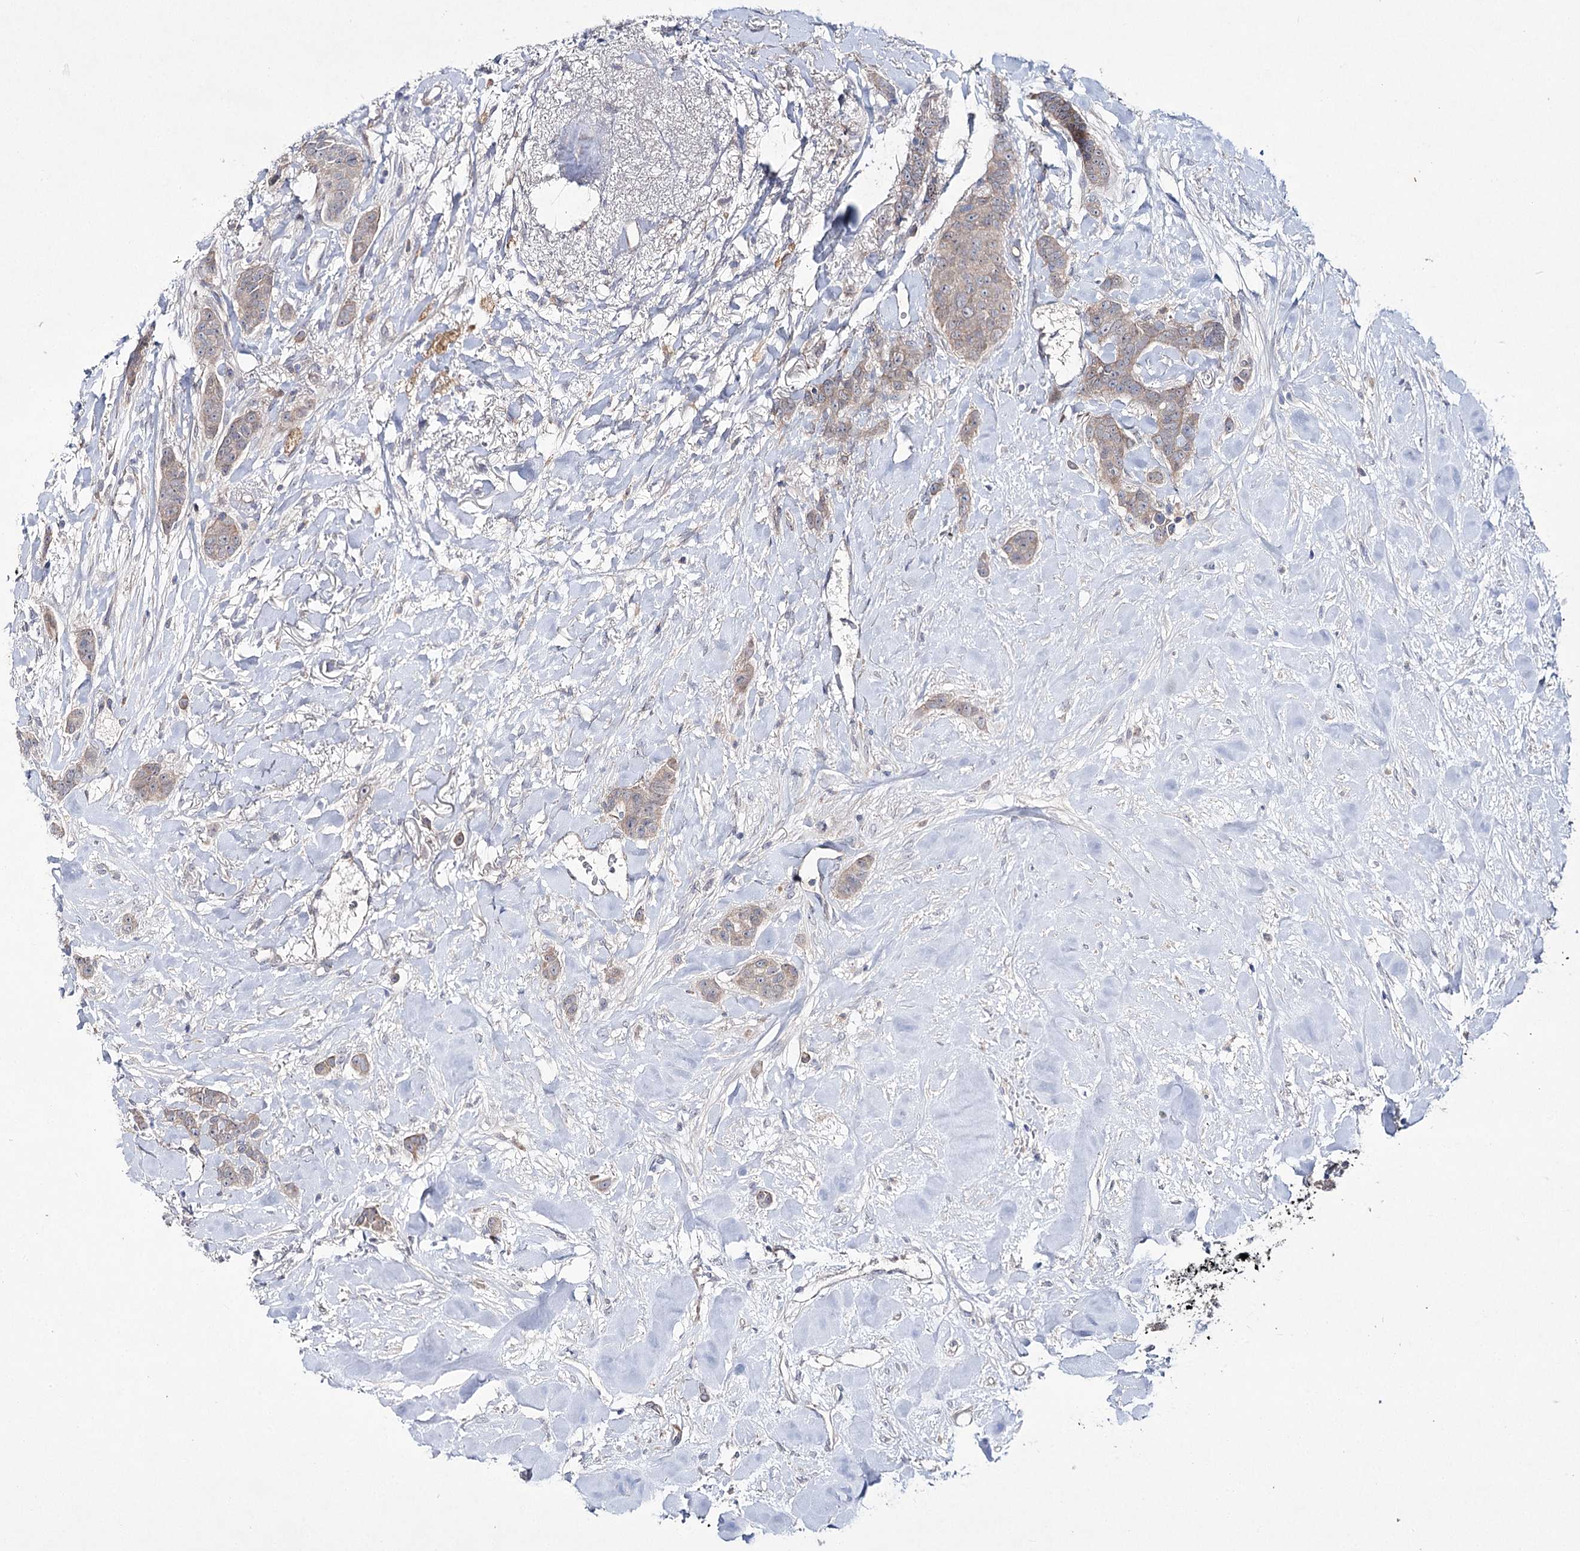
{"staining": {"intensity": "weak", "quantity": "<25%", "location": "cytoplasmic/membranous"}, "tissue": "breast cancer", "cell_type": "Tumor cells", "image_type": "cancer", "snomed": [{"axis": "morphology", "description": "Duct carcinoma"}, {"axis": "topography", "description": "Breast"}], "caption": "DAB (3,3'-diaminobenzidine) immunohistochemical staining of human breast intraductal carcinoma demonstrates no significant staining in tumor cells.", "gene": "ARHGAP32", "patient": {"sex": "female", "age": 40}}